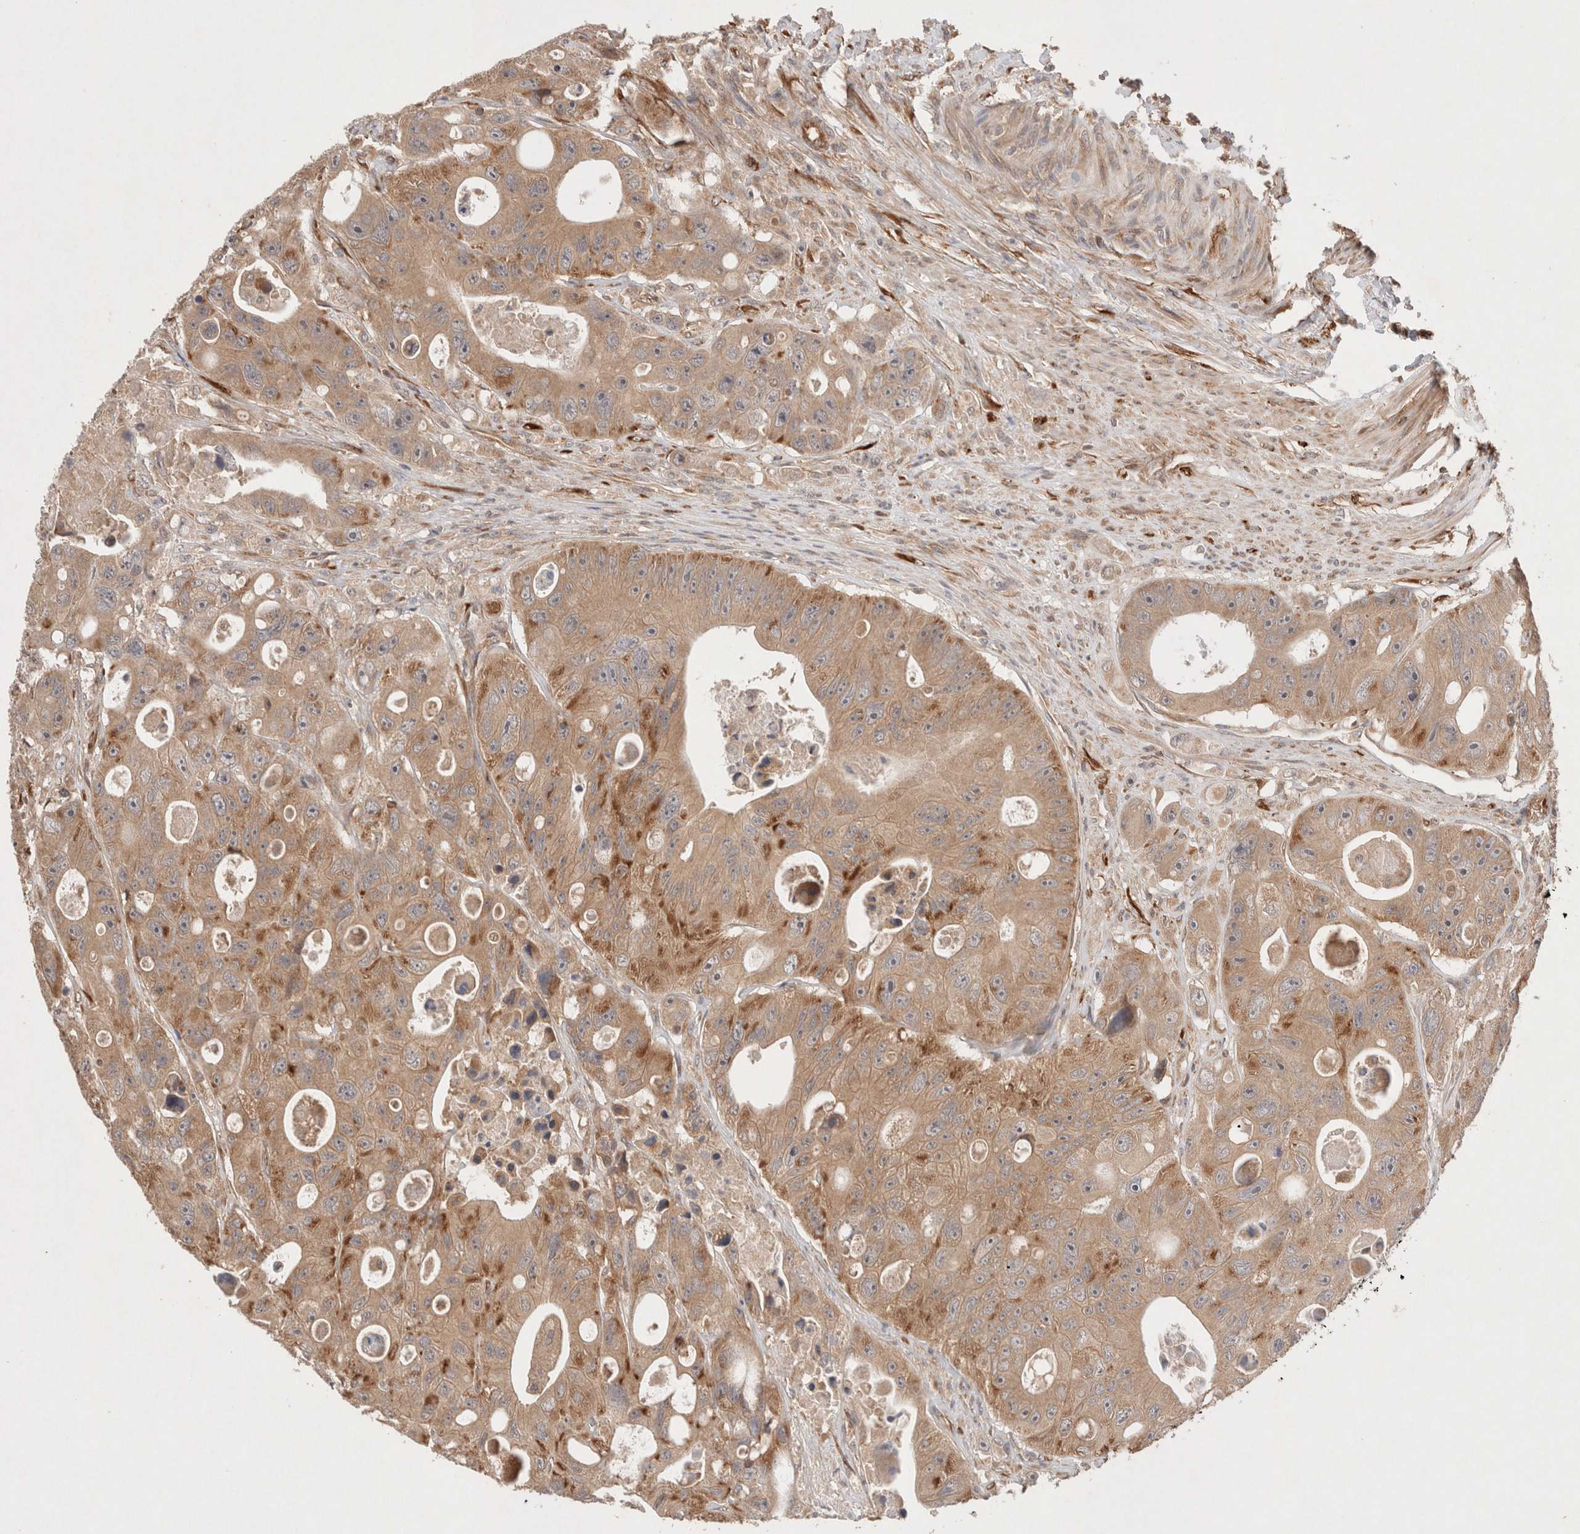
{"staining": {"intensity": "moderate", "quantity": ">75%", "location": "cytoplasmic/membranous"}, "tissue": "colorectal cancer", "cell_type": "Tumor cells", "image_type": "cancer", "snomed": [{"axis": "morphology", "description": "Adenocarcinoma, NOS"}, {"axis": "topography", "description": "Colon"}], "caption": "The photomicrograph demonstrates staining of adenocarcinoma (colorectal), revealing moderate cytoplasmic/membranous protein staining (brown color) within tumor cells. (IHC, brightfield microscopy, high magnification).", "gene": "KLHL20", "patient": {"sex": "female", "age": 46}}